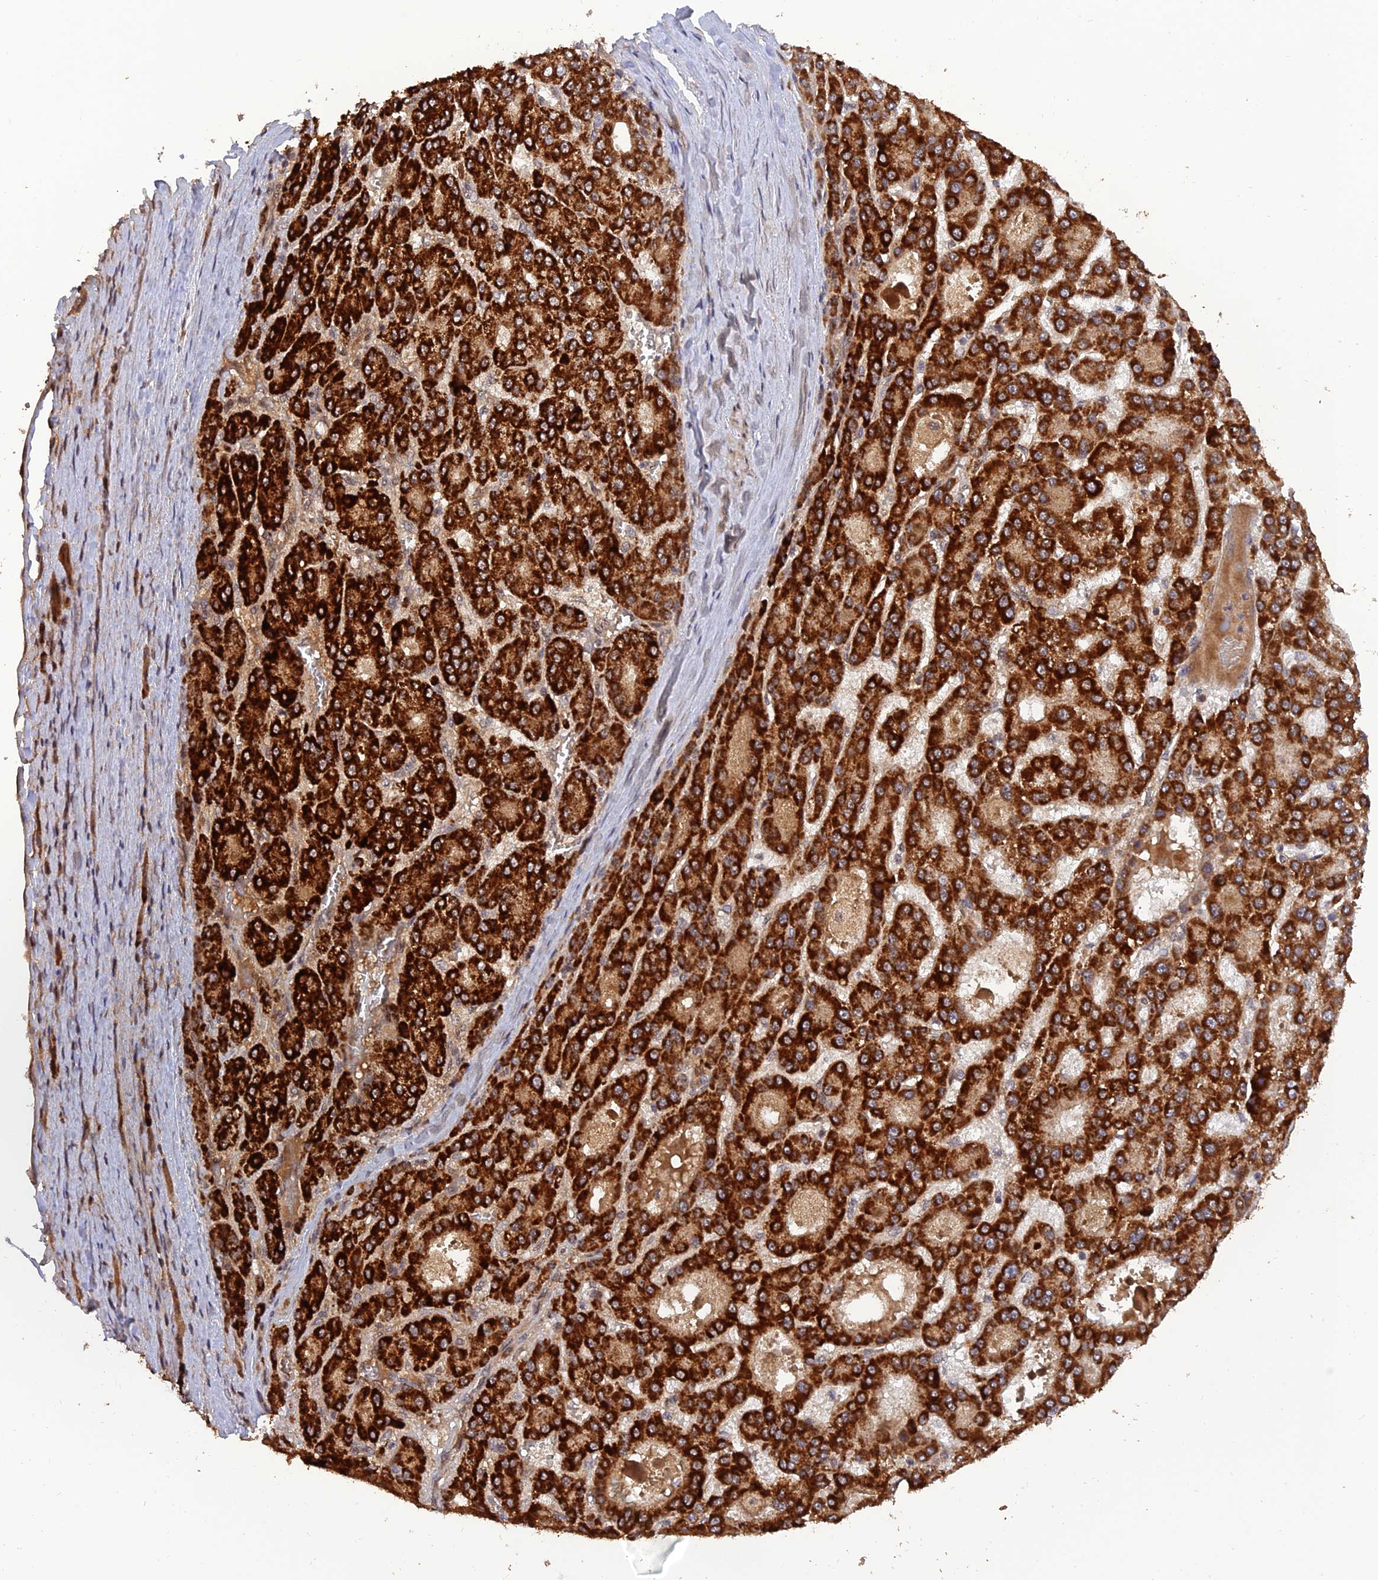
{"staining": {"intensity": "strong", "quantity": ">75%", "location": "cytoplasmic/membranous"}, "tissue": "liver cancer", "cell_type": "Tumor cells", "image_type": "cancer", "snomed": [{"axis": "morphology", "description": "Carcinoma, Hepatocellular, NOS"}, {"axis": "topography", "description": "Liver"}], "caption": "High-power microscopy captured an IHC micrograph of liver cancer (hepatocellular carcinoma), revealing strong cytoplasmic/membranous positivity in approximately >75% of tumor cells.", "gene": "REV1", "patient": {"sex": "male", "age": 70}}